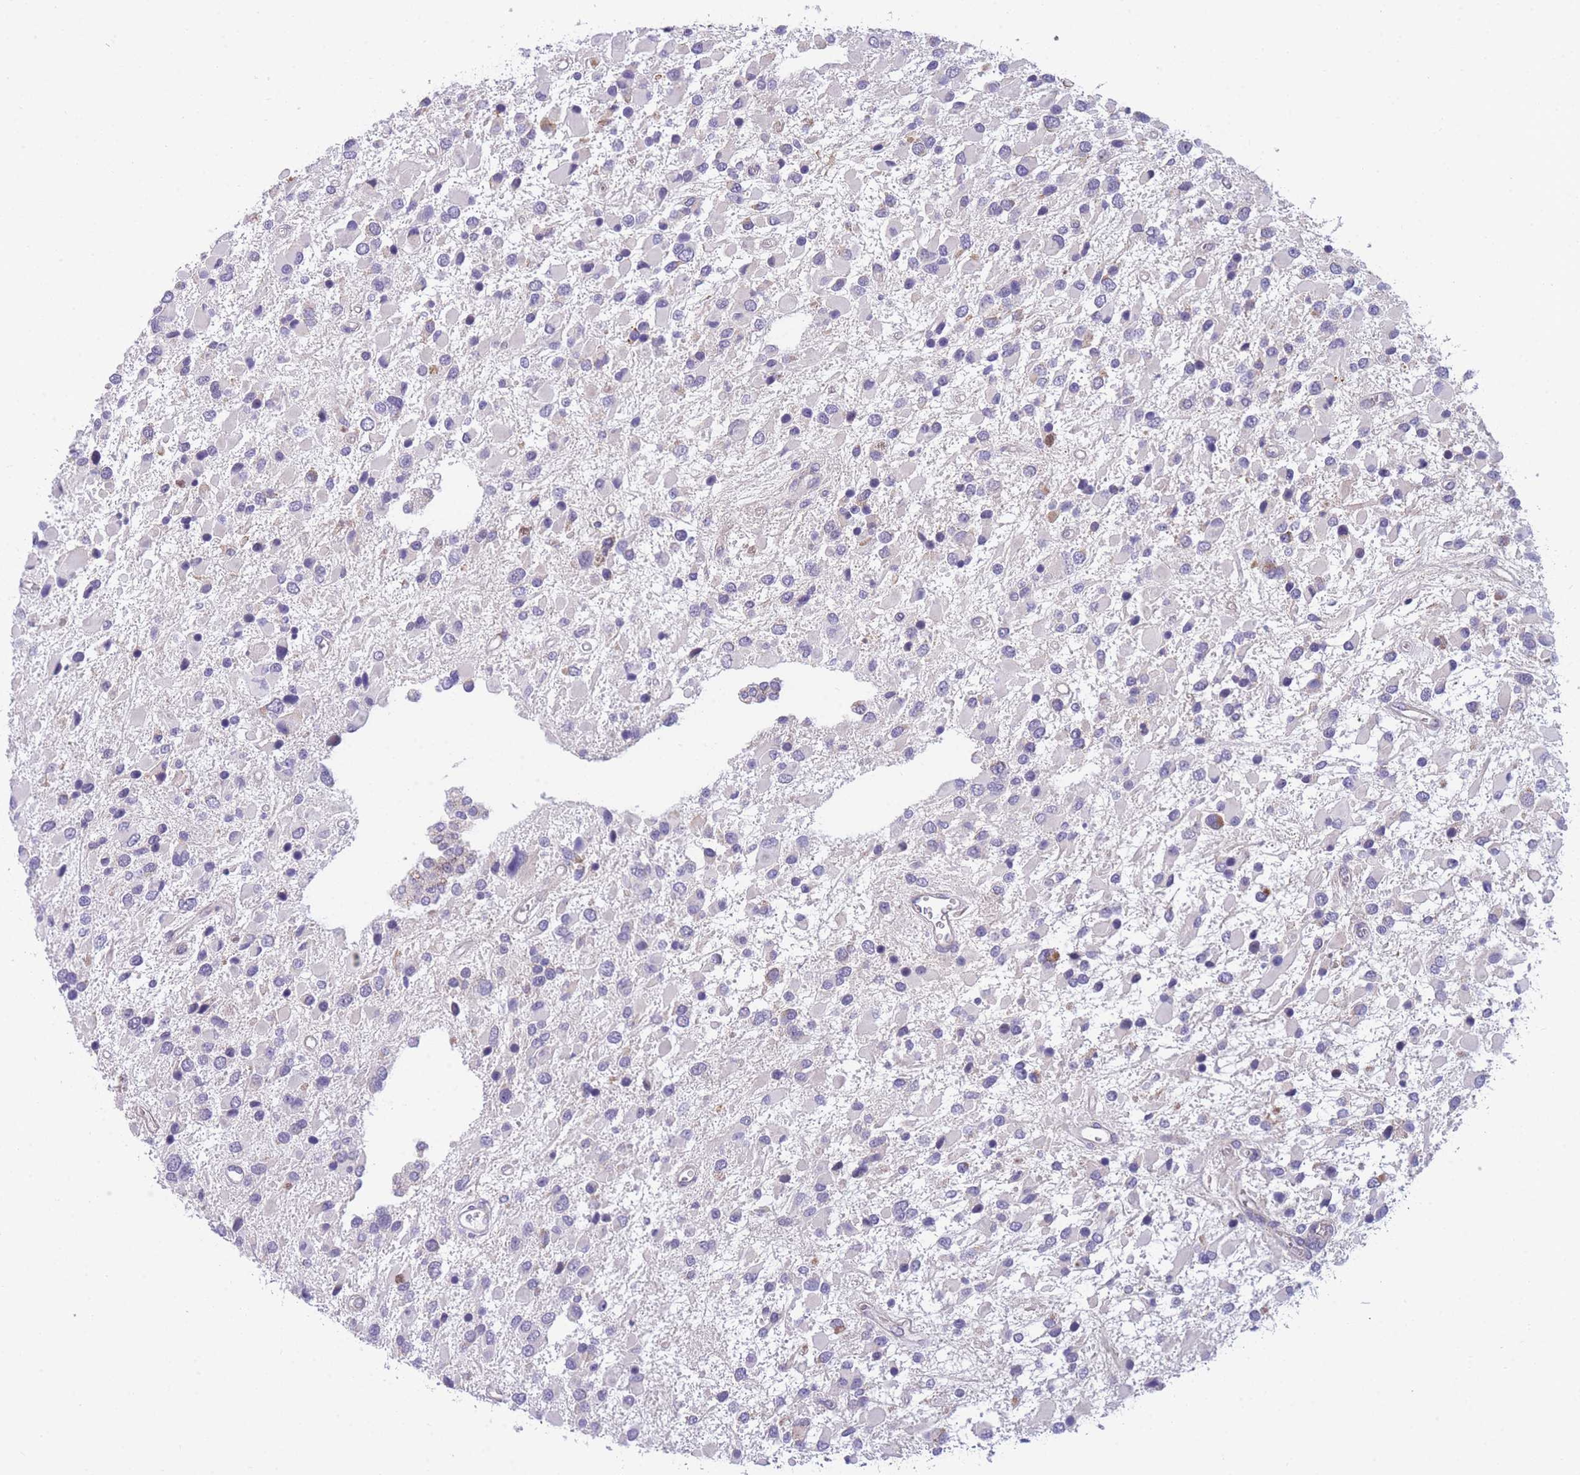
{"staining": {"intensity": "moderate", "quantity": "<25%", "location": "cytoplasmic/membranous"}, "tissue": "glioma", "cell_type": "Tumor cells", "image_type": "cancer", "snomed": [{"axis": "morphology", "description": "Glioma, malignant, High grade"}, {"axis": "topography", "description": "Brain"}], "caption": "Malignant high-grade glioma was stained to show a protein in brown. There is low levels of moderate cytoplasmic/membranous positivity in approximately <25% of tumor cells.", "gene": "DDX49", "patient": {"sex": "male", "age": 53}}